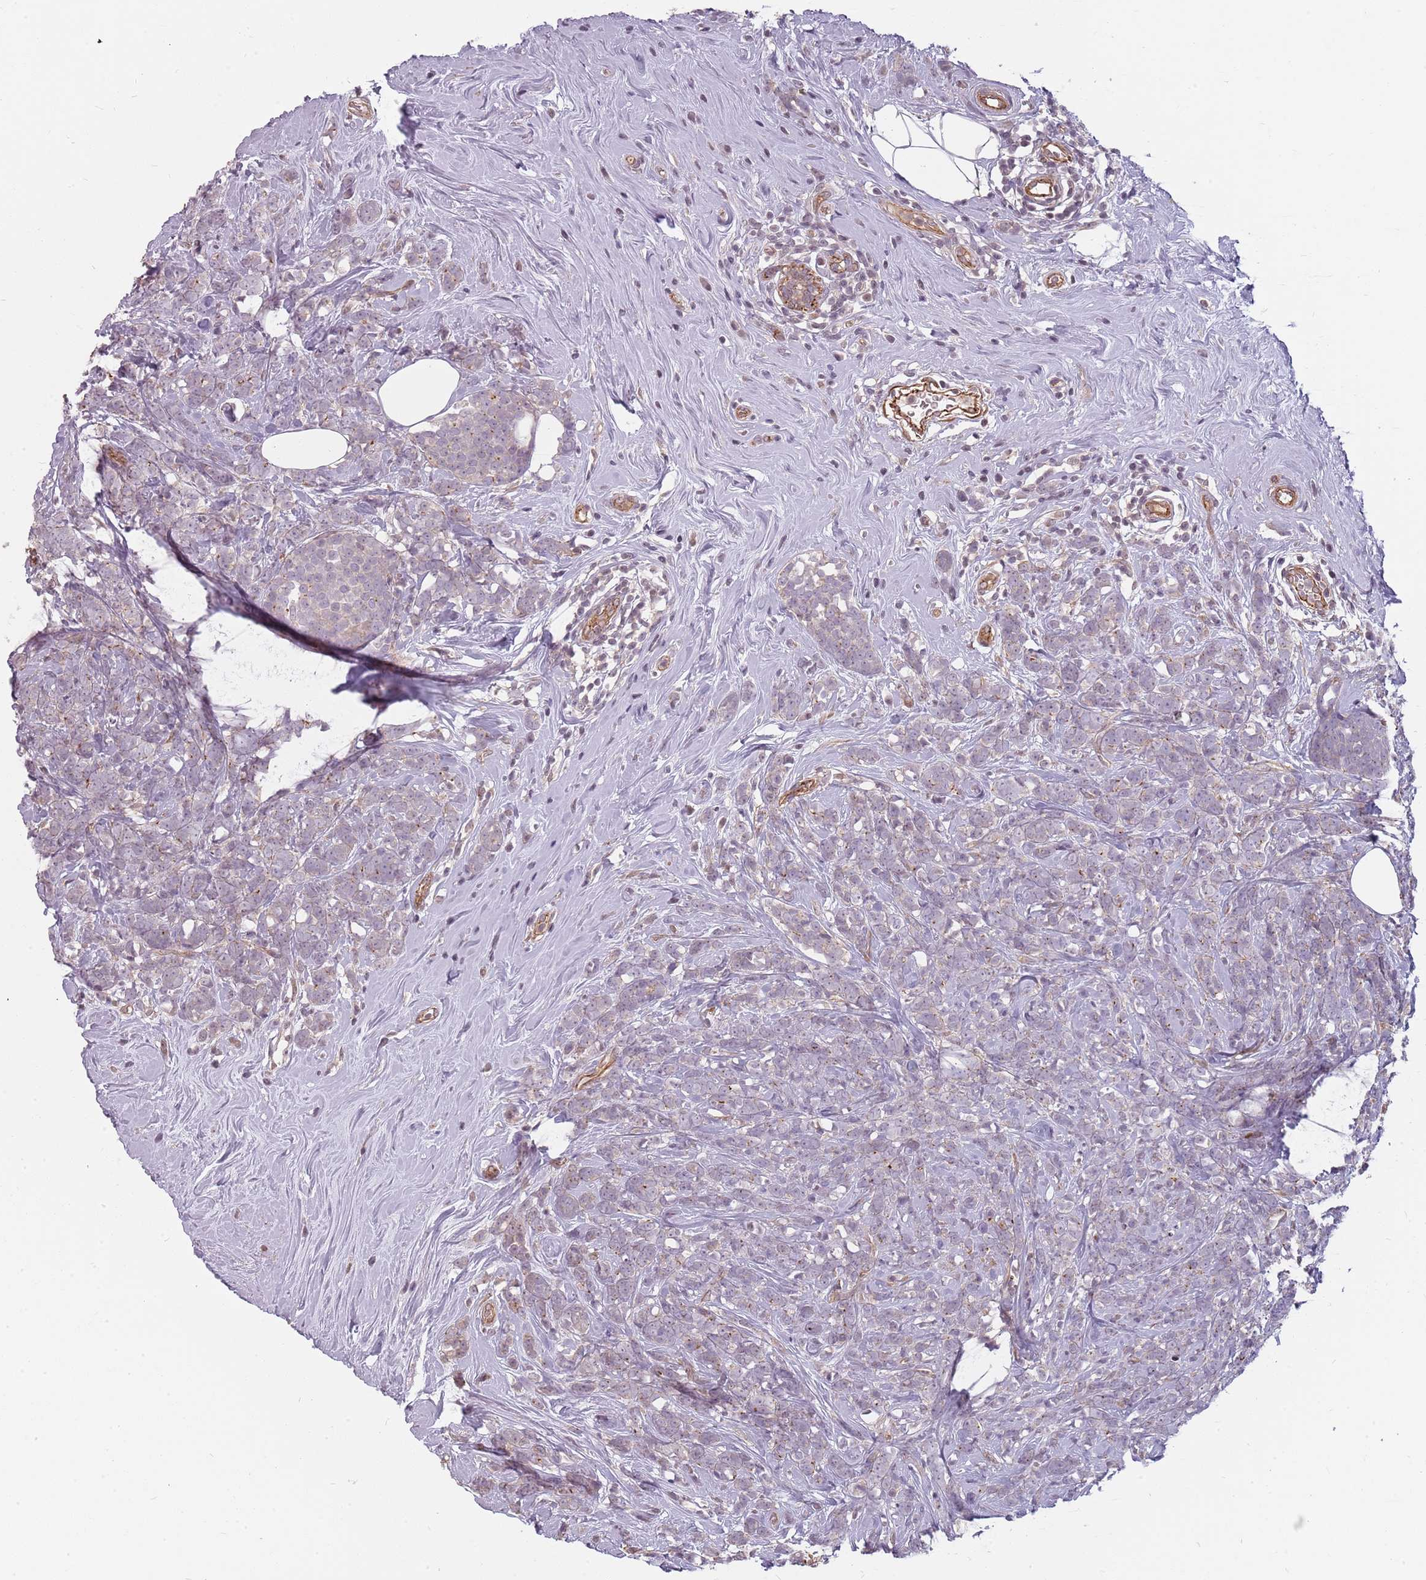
{"staining": {"intensity": "negative", "quantity": "none", "location": "none"}, "tissue": "breast cancer", "cell_type": "Tumor cells", "image_type": "cancer", "snomed": [{"axis": "morphology", "description": "Lobular carcinoma"}, {"axis": "topography", "description": "Breast"}], "caption": "Tumor cells are negative for brown protein staining in breast lobular carcinoma.", "gene": "PPP1R14C", "patient": {"sex": "female", "age": 58}}